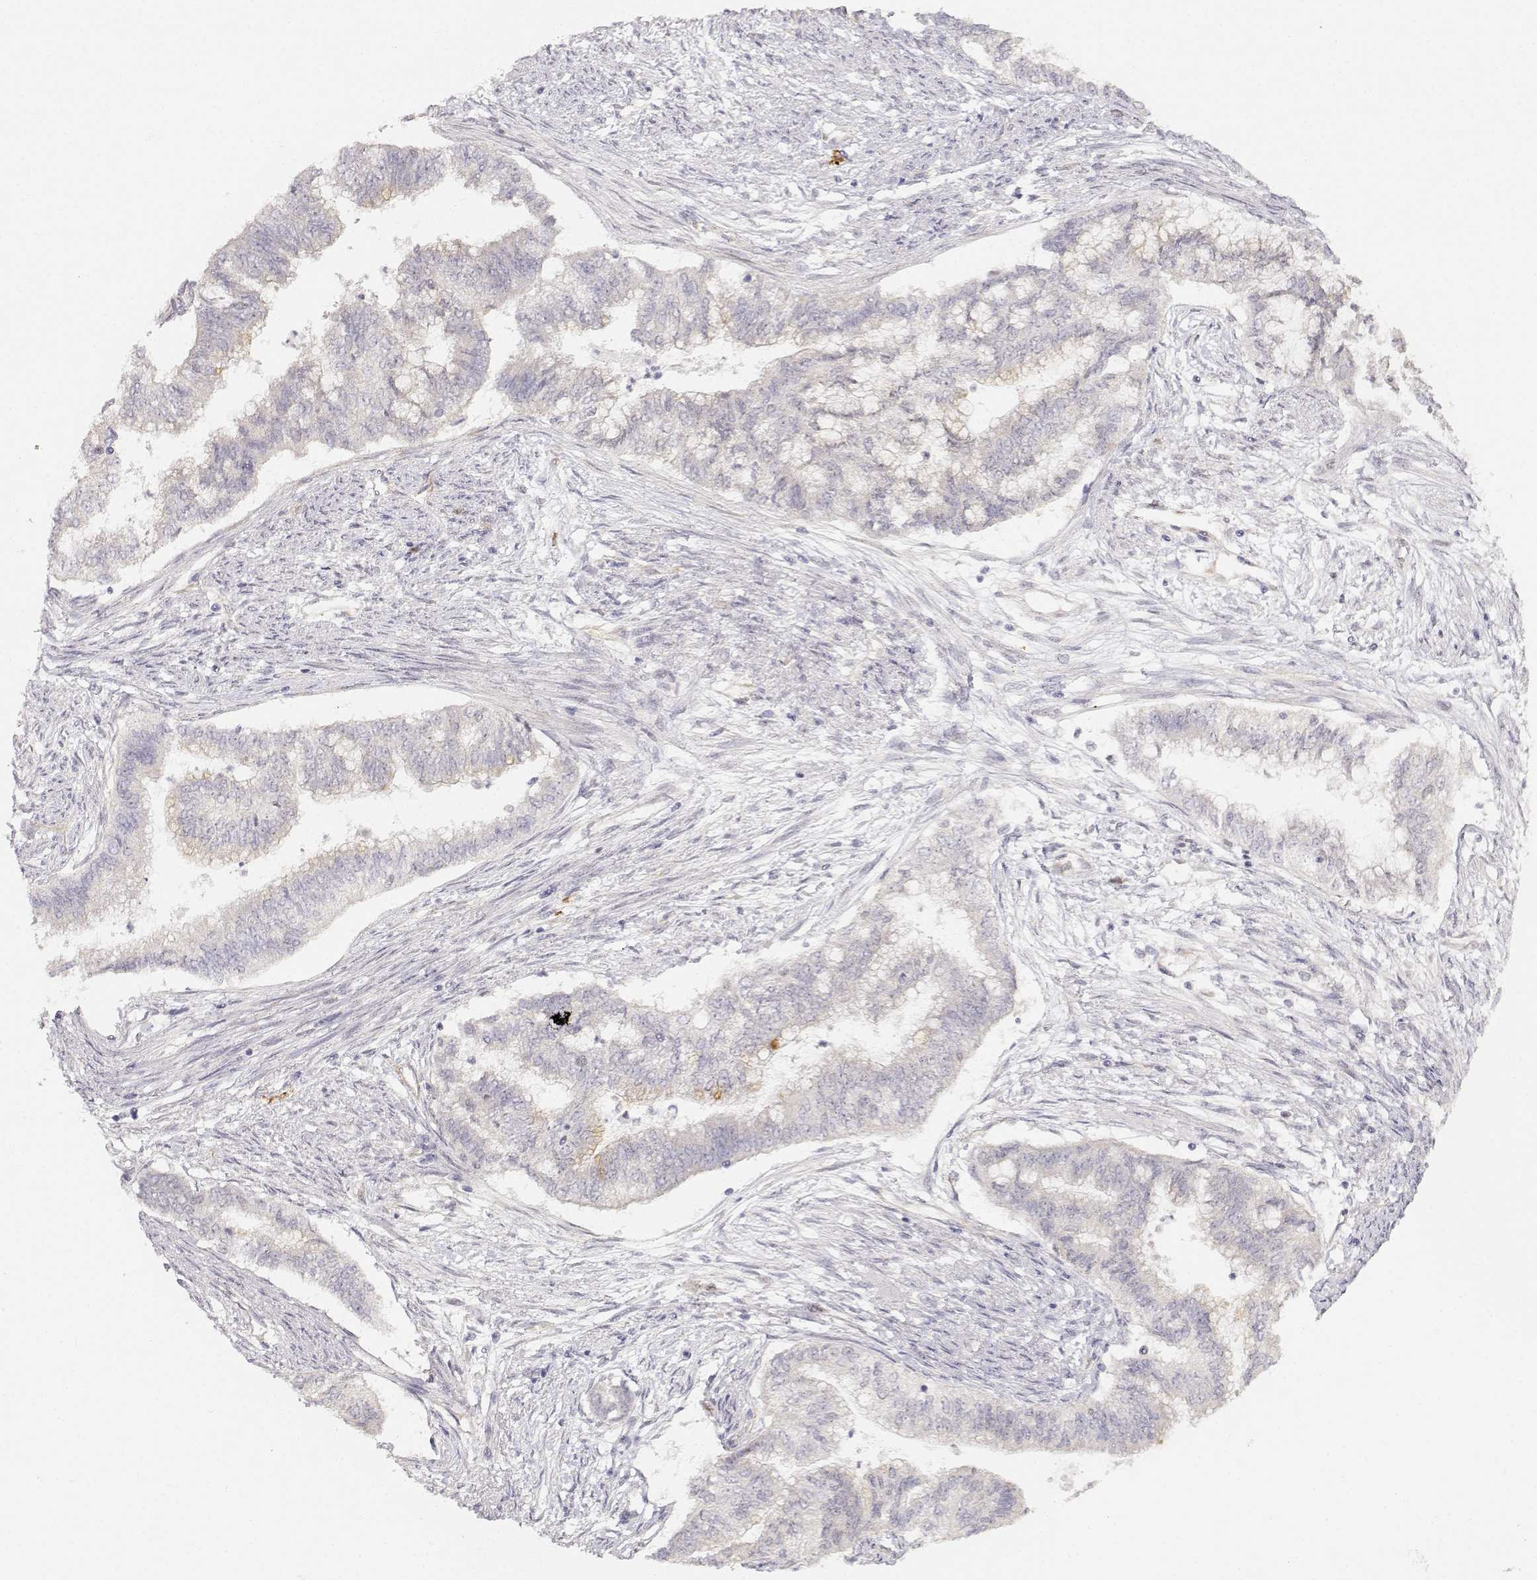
{"staining": {"intensity": "negative", "quantity": "none", "location": "none"}, "tissue": "endometrial cancer", "cell_type": "Tumor cells", "image_type": "cancer", "snomed": [{"axis": "morphology", "description": "Adenocarcinoma, NOS"}, {"axis": "topography", "description": "Endometrium"}], "caption": "The IHC micrograph has no significant positivity in tumor cells of adenocarcinoma (endometrial) tissue. (Brightfield microscopy of DAB (3,3'-diaminobenzidine) immunohistochemistry (IHC) at high magnification).", "gene": "EAF2", "patient": {"sex": "female", "age": 65}}